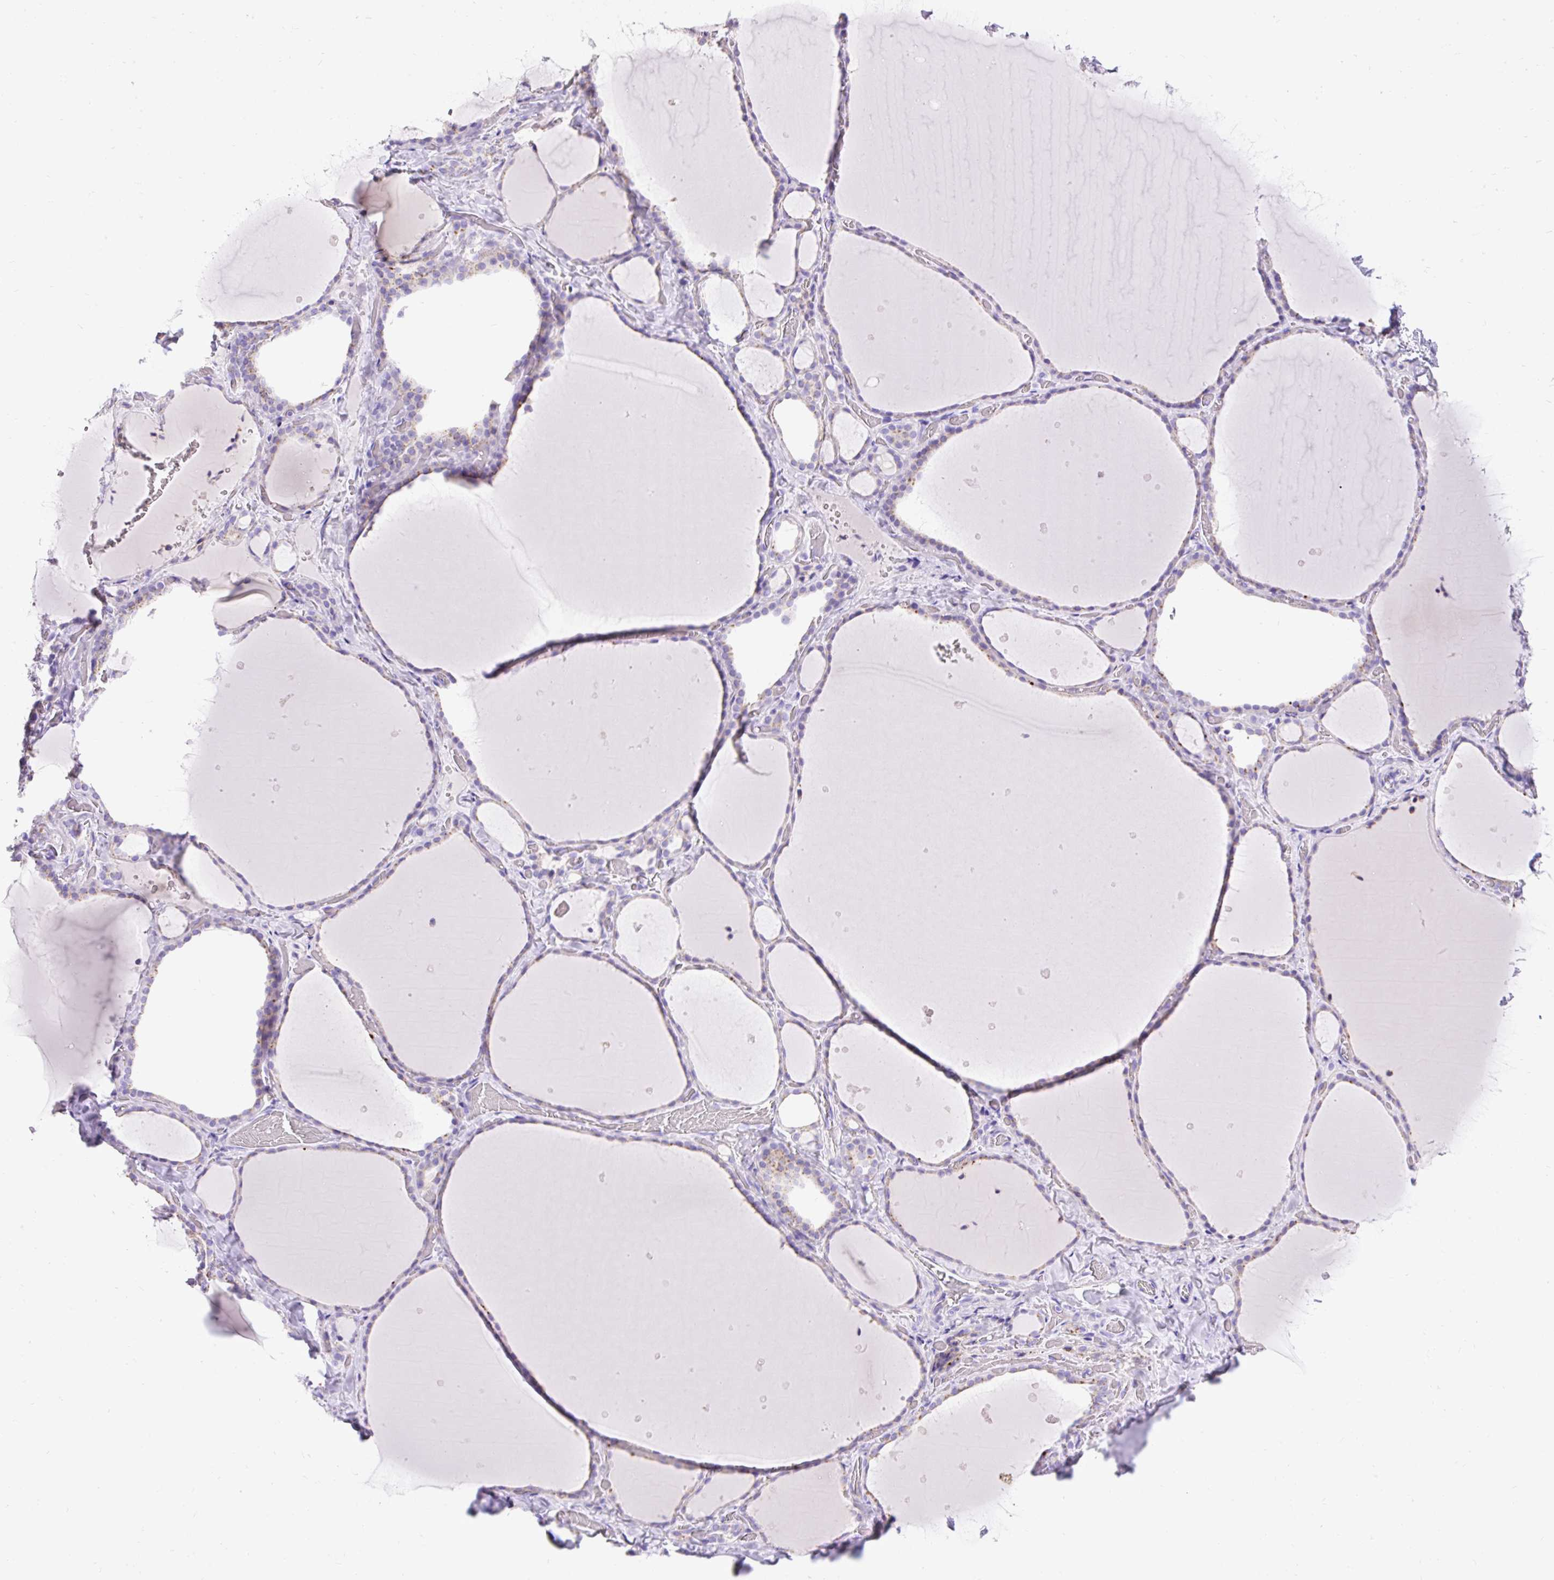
{"staining": {"intensity": "moderate", "quantity": "25%-75%", "location": "cytoplasmic/membranous"}, "tissue": "thyroid gland", "cell_type": "Glandular cells", "image_type": "normal", "snomed": [{"axis": "morphology", "description": "Normal tissue, NOS"}, {"axis": "topography", "description": "Thyroid gland"}], "caption": "The immunohistochemical stain highlights moderate cytoplasmic/membranous positivity in glandular cells of normal thyroid gland. (DAB (3,3'-diaminobenzidine) IHC, brown staining for protein, blue staining for nuclei).", "gene": "HEXB", "patient": {"sex": "female", "age": 36}}